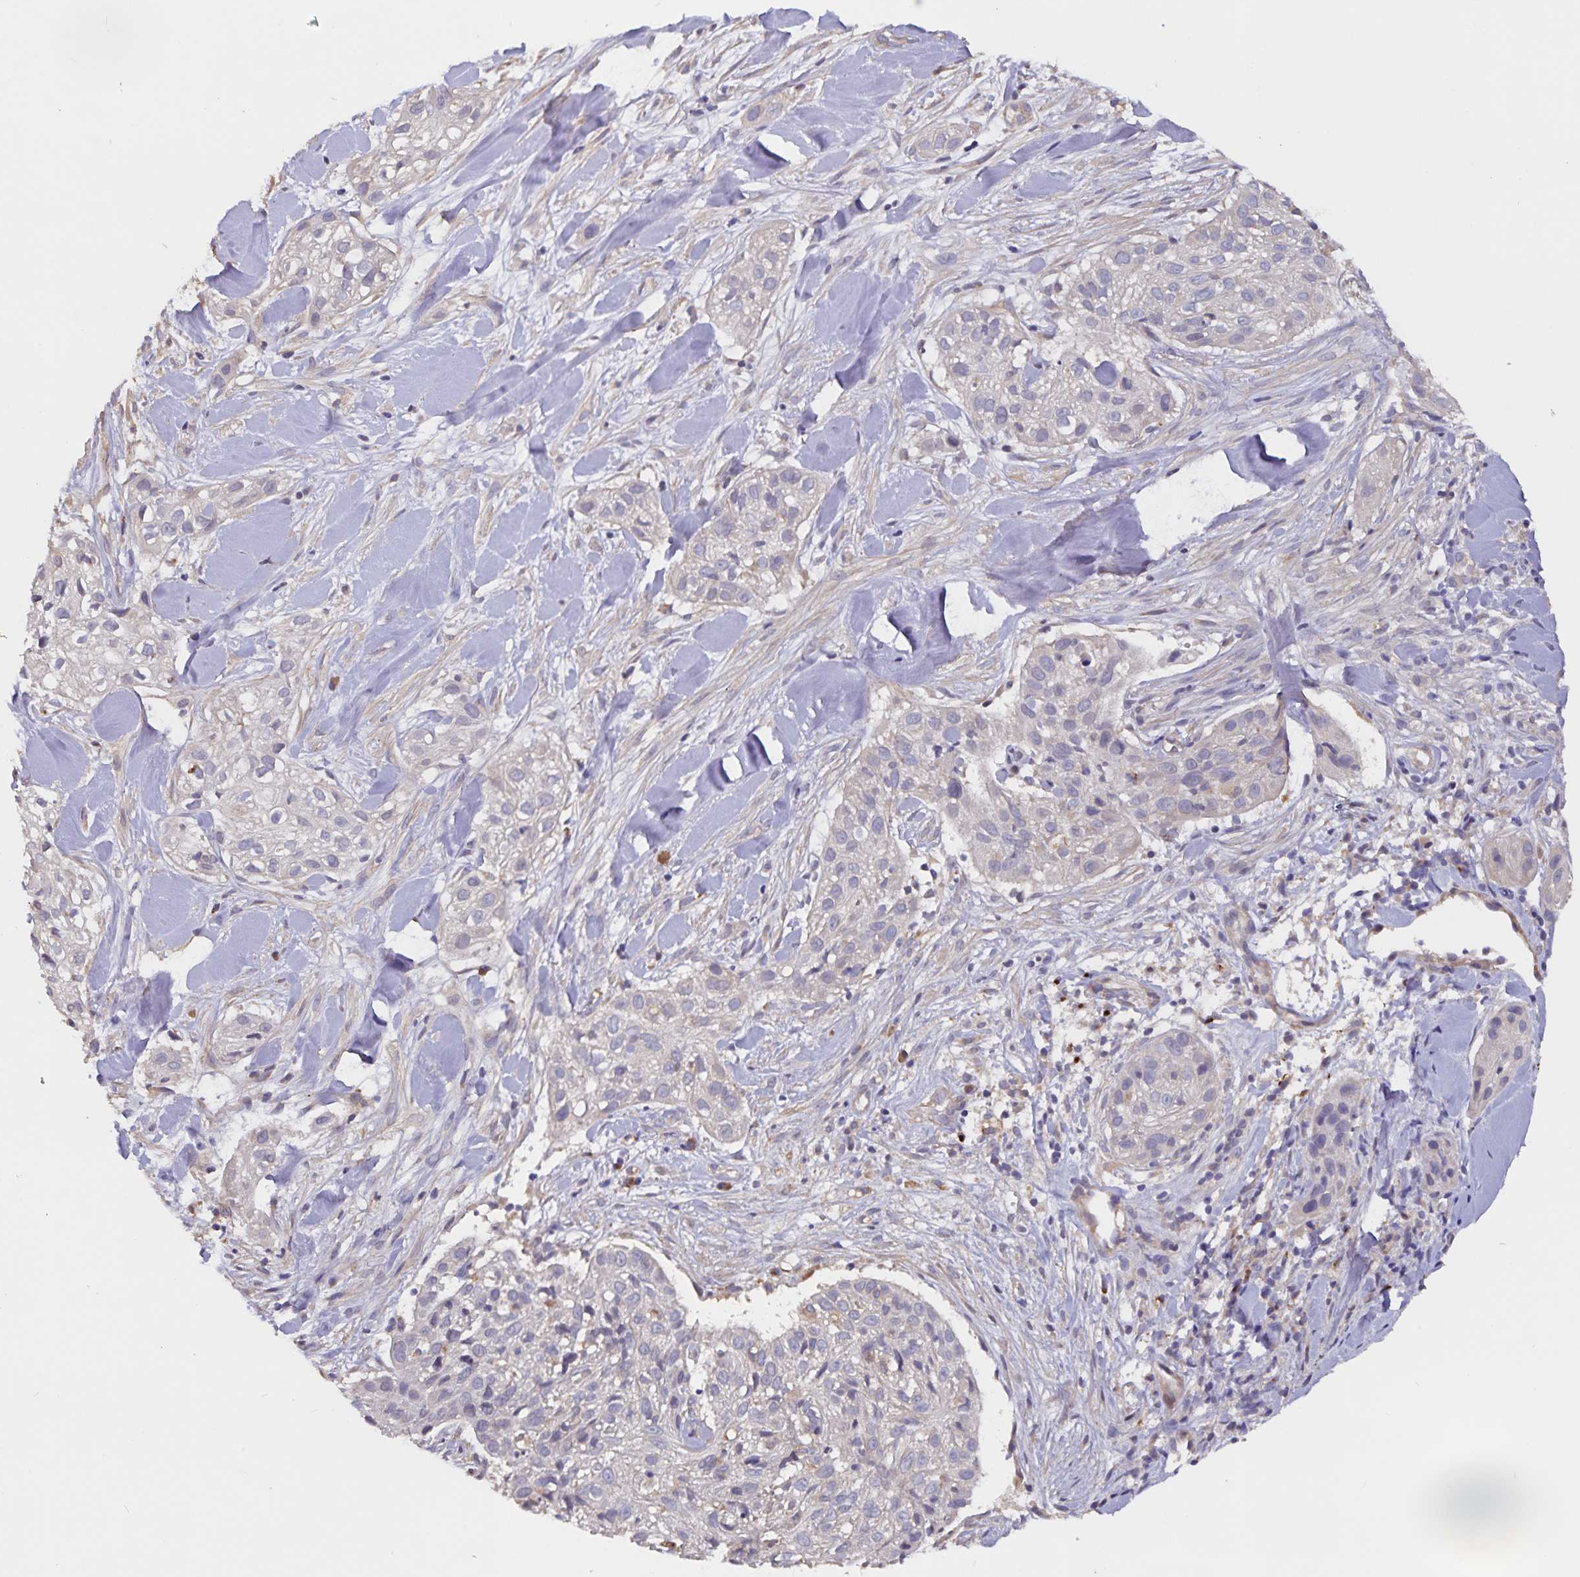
{"staining": {"intensity": "negative", "quantity": "none", "location": "none"}, "tissue": "skin cancer", "cell_type": "Tumor cells", "image_type": "cancer", "snomed": [{"axis": "morphology", "description": "Squamous cell carcinoma, NOS"}, {"axis": "topography", "description": "Skin"}], "caption": "Immunohistochemistry (IHC) micrograph of neoplastic tissue: human squamous cell carcinoma (skin) stained with DAB reveals no significant protein staining in tumor cells.", "gene": "FBXL16", "patient": {"sex": "male", "age": 82}}